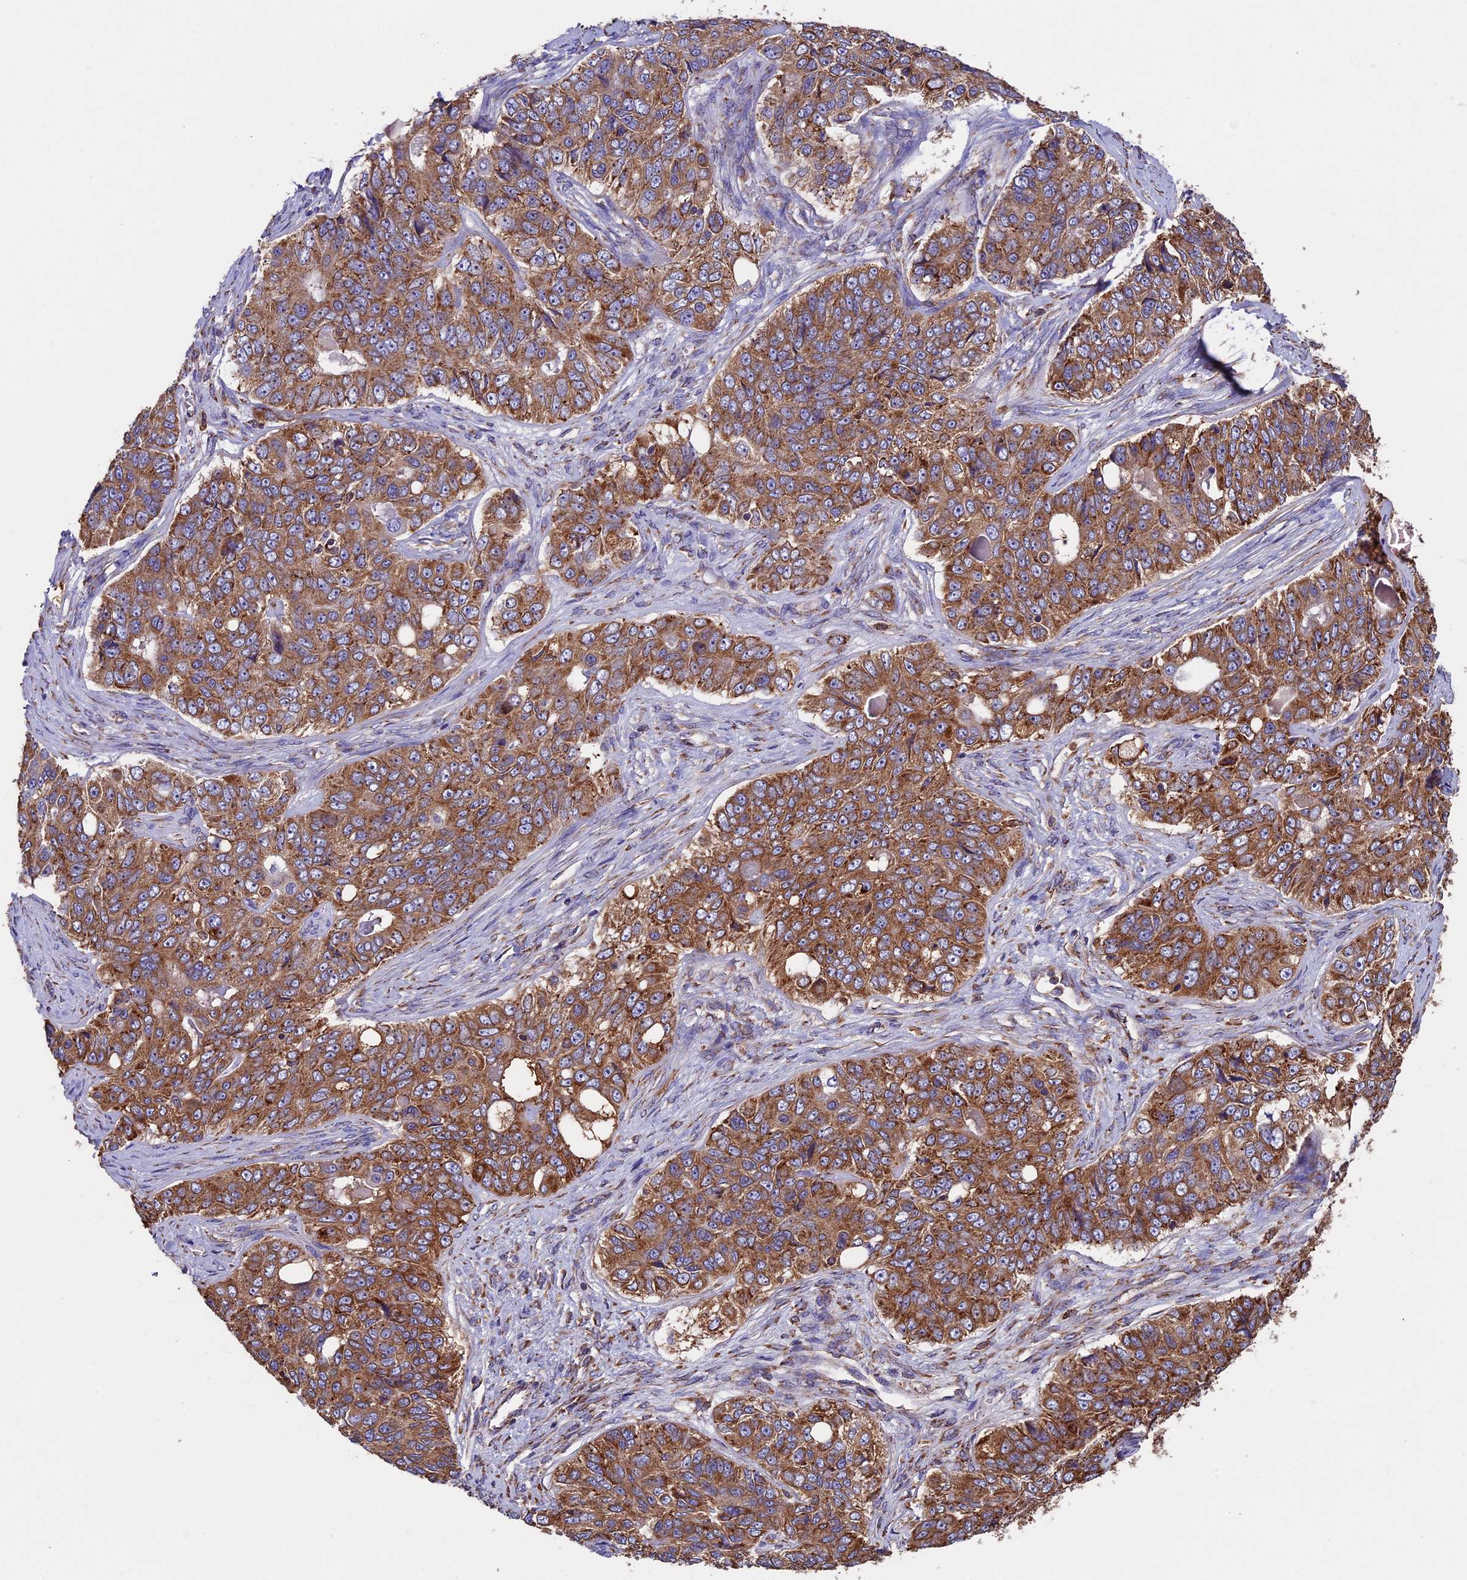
{"staining": {"intensity": "moderate", "quantity": ">75%", "location": "cytoplasmic/membranous"}, "tissue": "ovarian cancer", "cell_type": "Tumor cells", "image_type": "cancer", "snomed": [{"axis": "morphology", "description": "Carcinoma, endometroid"}, {"axis": "topography", "description": "Ovary"}], "caption": "Ovarian cancer stained with IHC demonstrates moderate cytoplasmic/membranous expression in about >75% of tumor cells. Immunohistochemistry stains the protein in brown and the nuclei are stained blue.", "gene": "BTBD3", "patient": {"sex": "female", "age": 51}}